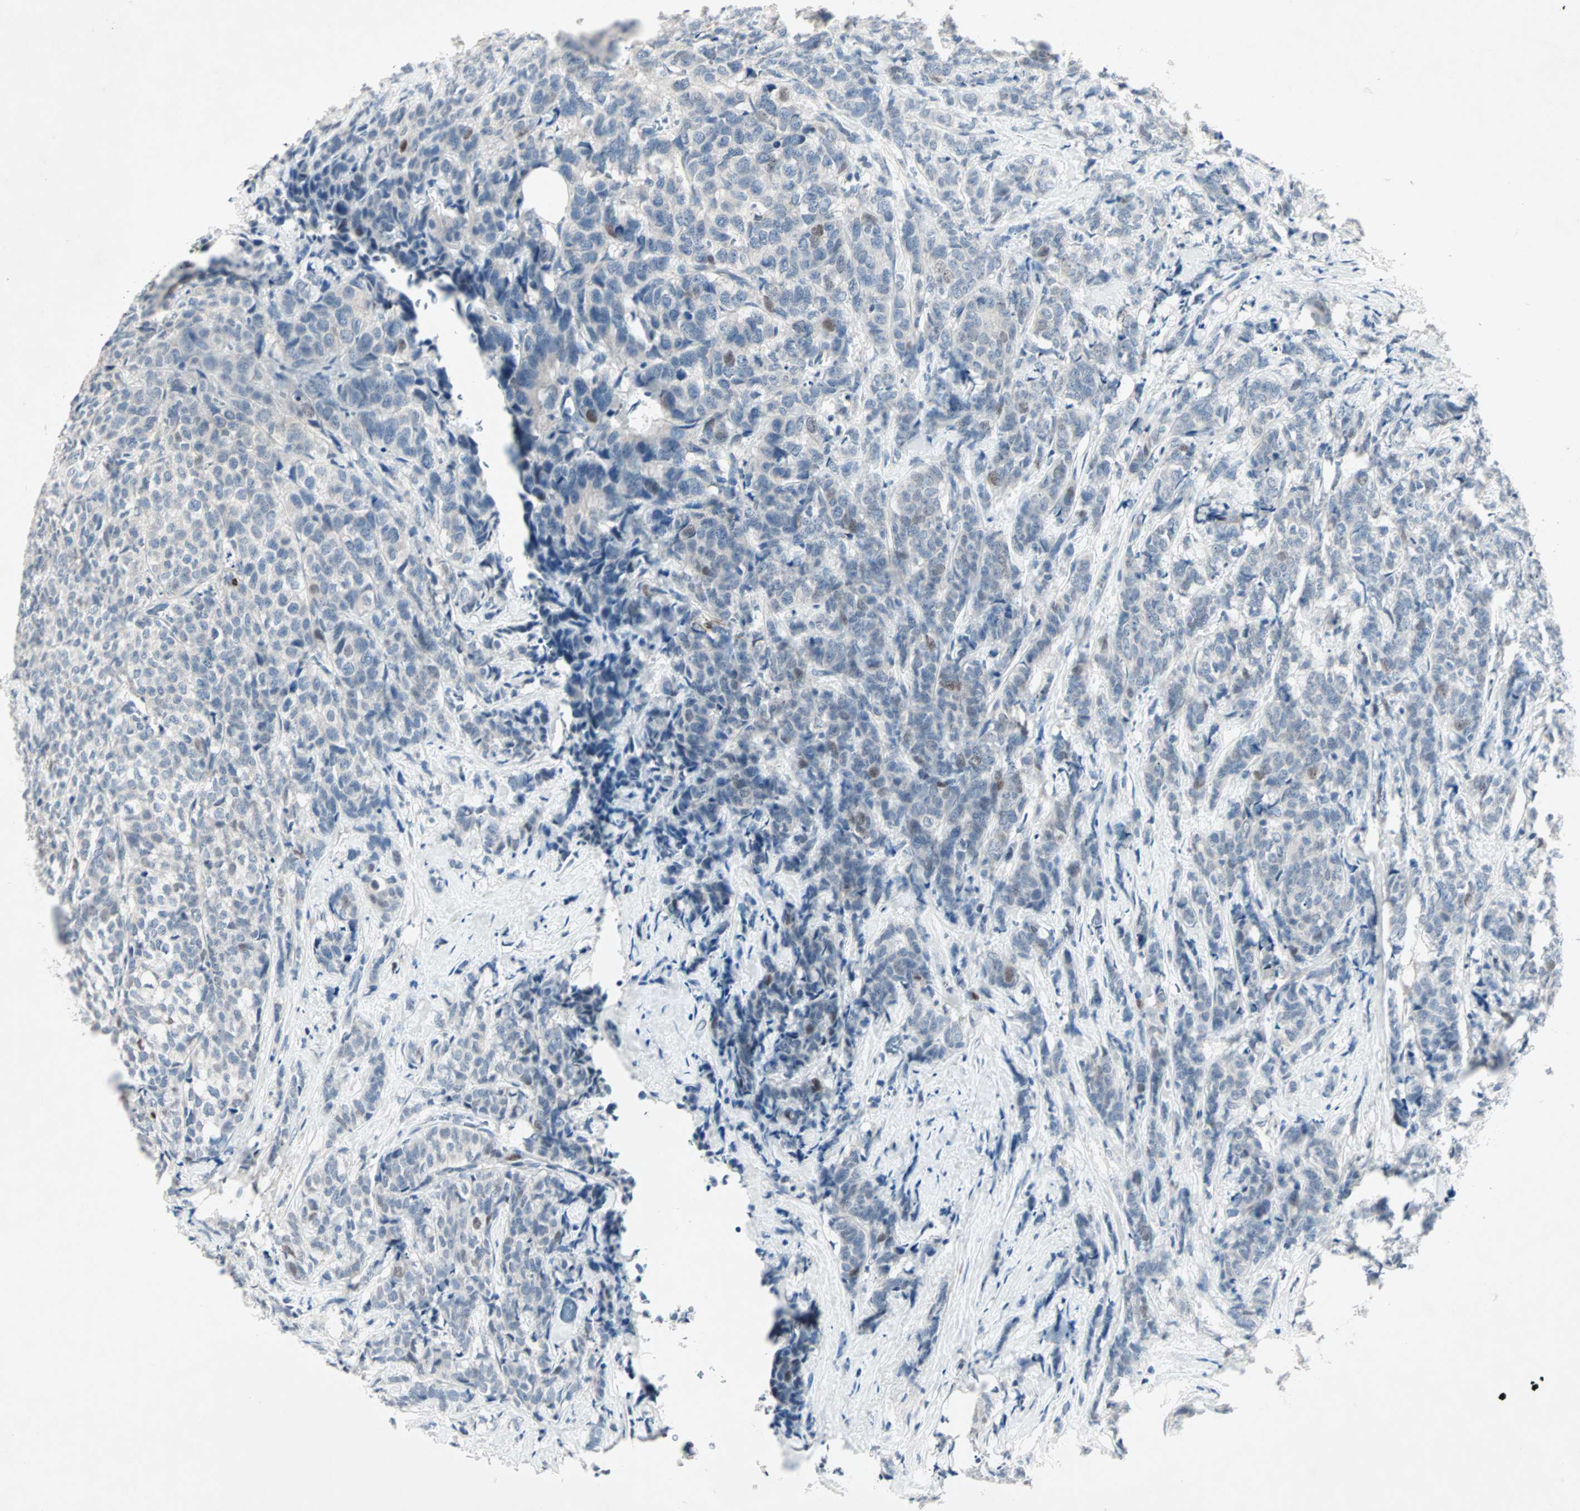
{"staining": {"intensity": "moderate", "quantity": "<25%", "location": "nuclear"}, "tissue": "breast cancer", "cell_type": "Tumor cells", "image_type": "cancer", "snomed": [{"axis": "morphology", "description": "Lobular carcinoma"}, {"axis": "topography", "description": "Breast"}], "caption": "About <25% of tumor cells in breast cancer (lobular carcinoma) show moderate nuclear protein positivity as visualized by brown immunohistochemical staining.", "gene": "CCNE2", "patient": {"sex": "female", "age": 60}}